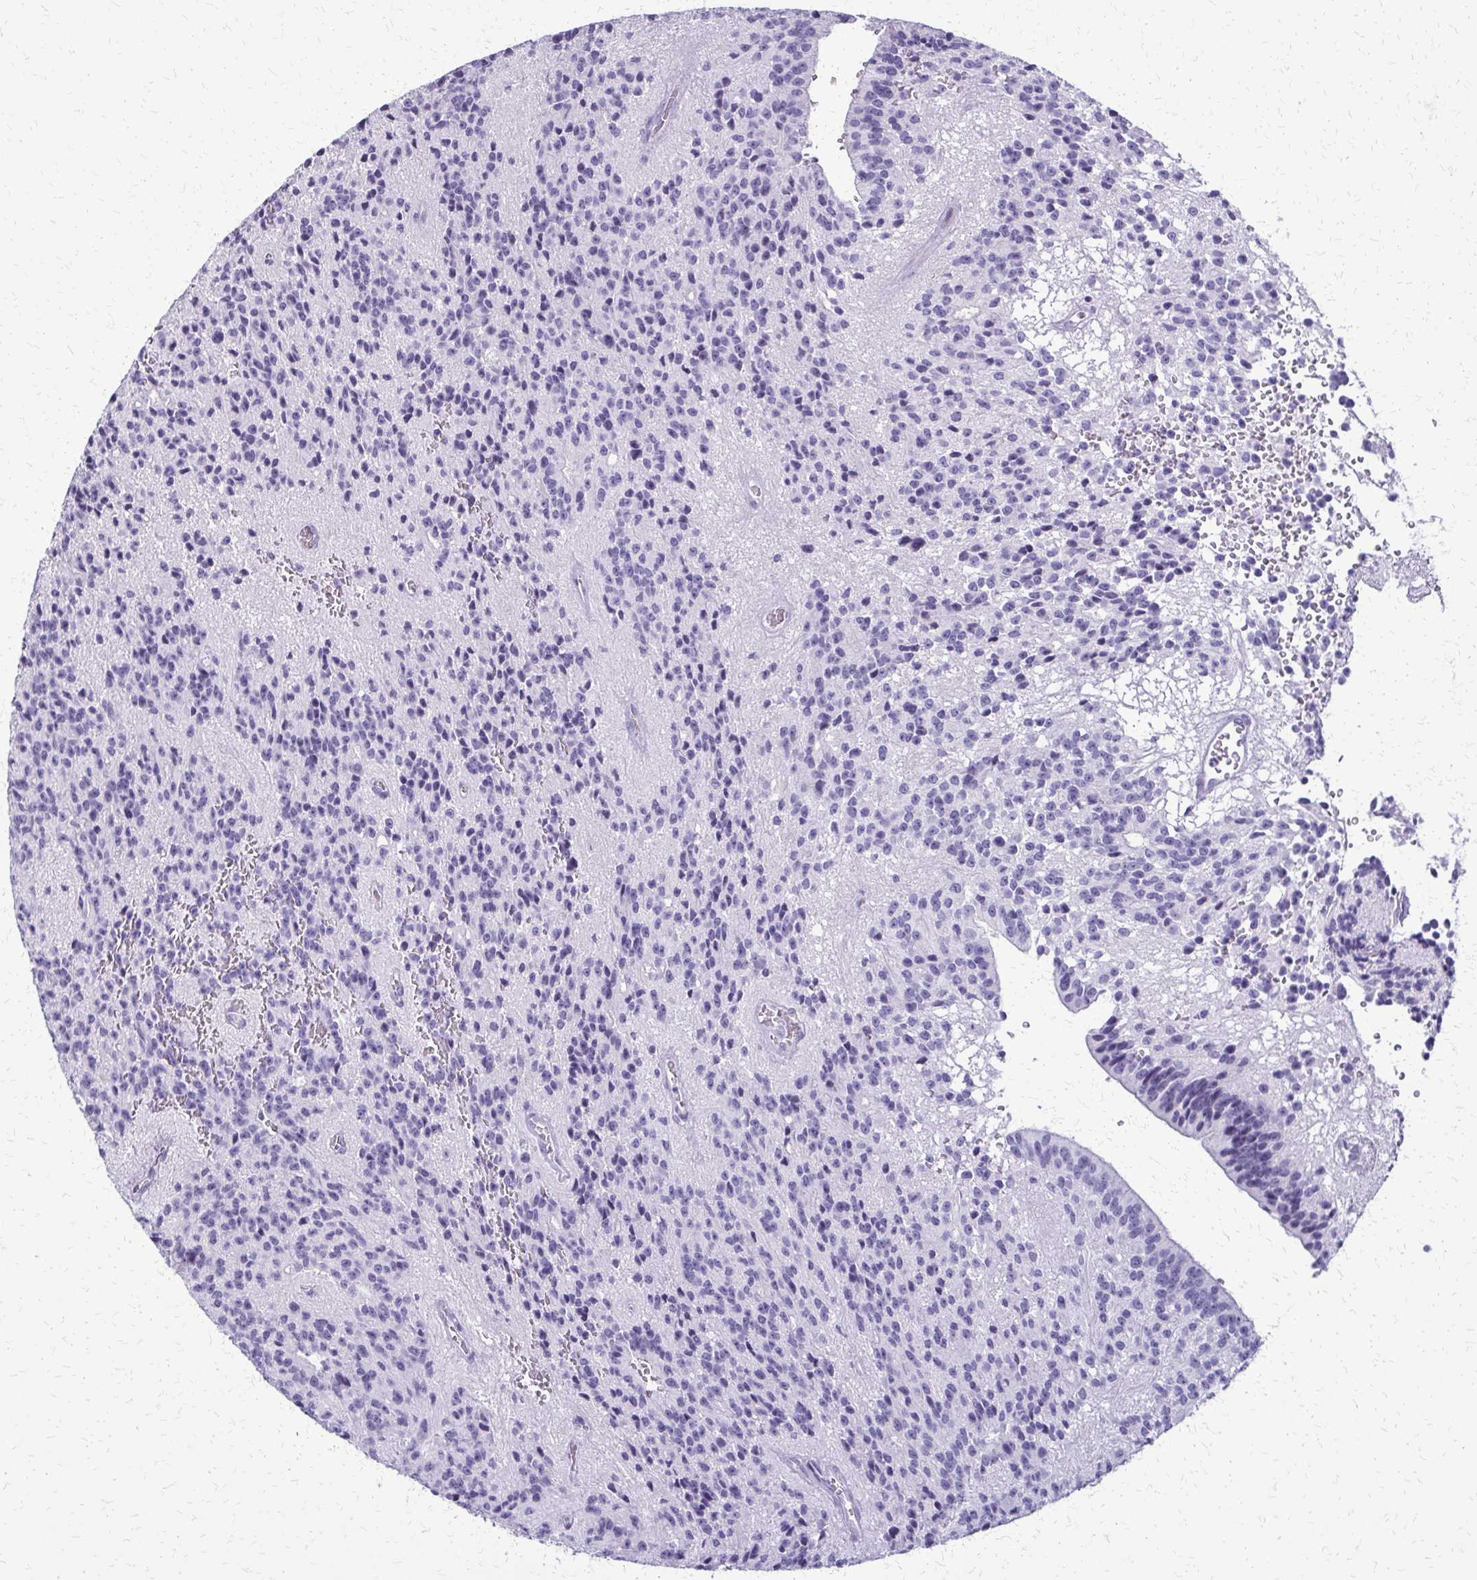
{"staining": {"intensity": "negative", "quantity": "none", "location": "none"}, "tissue": "glioma", "cell_type": "Tumor cells", "image_type": "cancer", "snomed": [{"axis": "morphology", "description": "Glioma, malignant, Low grade"}, {"axis": "topography", "description": "Brain"}], "caption": "A high-resolution photomicrograph shows IHC staining of malignant low-grade glioma, which demonstrates no significant staining in tumor cells.", "gene": "FAM162B", "patient": {"sex": "male", "age": 31}}